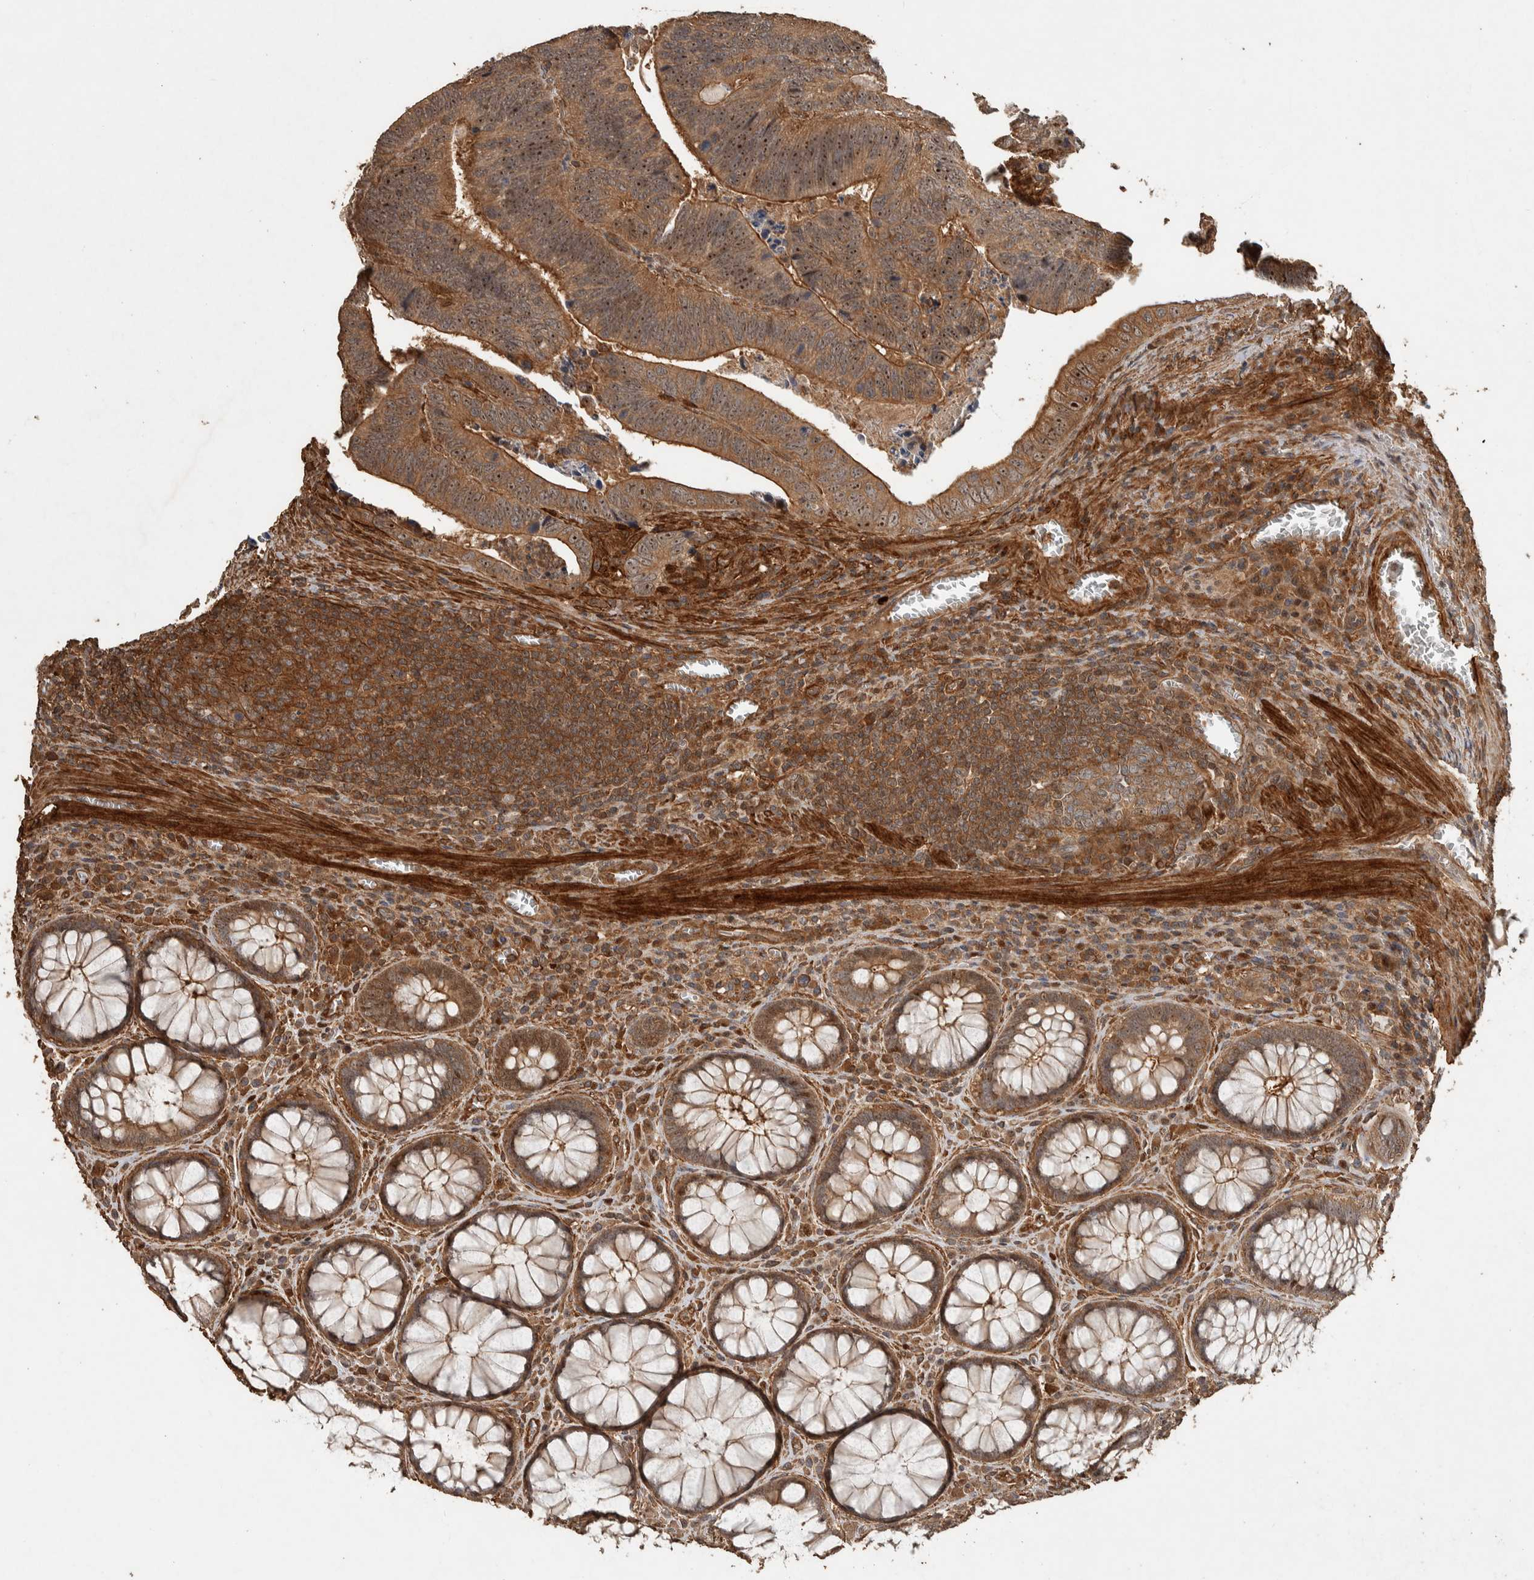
{"staining": {"intensity": "moderate", "quantity": ">75%", "location": "cytoplasmic/membranous,nuclear"}, "tissue": "colorectal cancer", "cell_type": "Tumor cells", "image_type": "cancer", "snomed": [{"axis": "morphology", "description": "Inflammation, NOS"}, {"axis": "morphology", "description": "Adenocarcinoma, NOS"}, {"axis": "topography", "description": "Colon"}], "caption": "Immunohistochemical staining of human adenocarcinoma (colorectal) shows moderate cytoplasmic/membranous and nuclear protein expression in approximately >75% of tumor cells.", "gene": "SPHK1", "patient": {"sex": "male", "age": 72}}